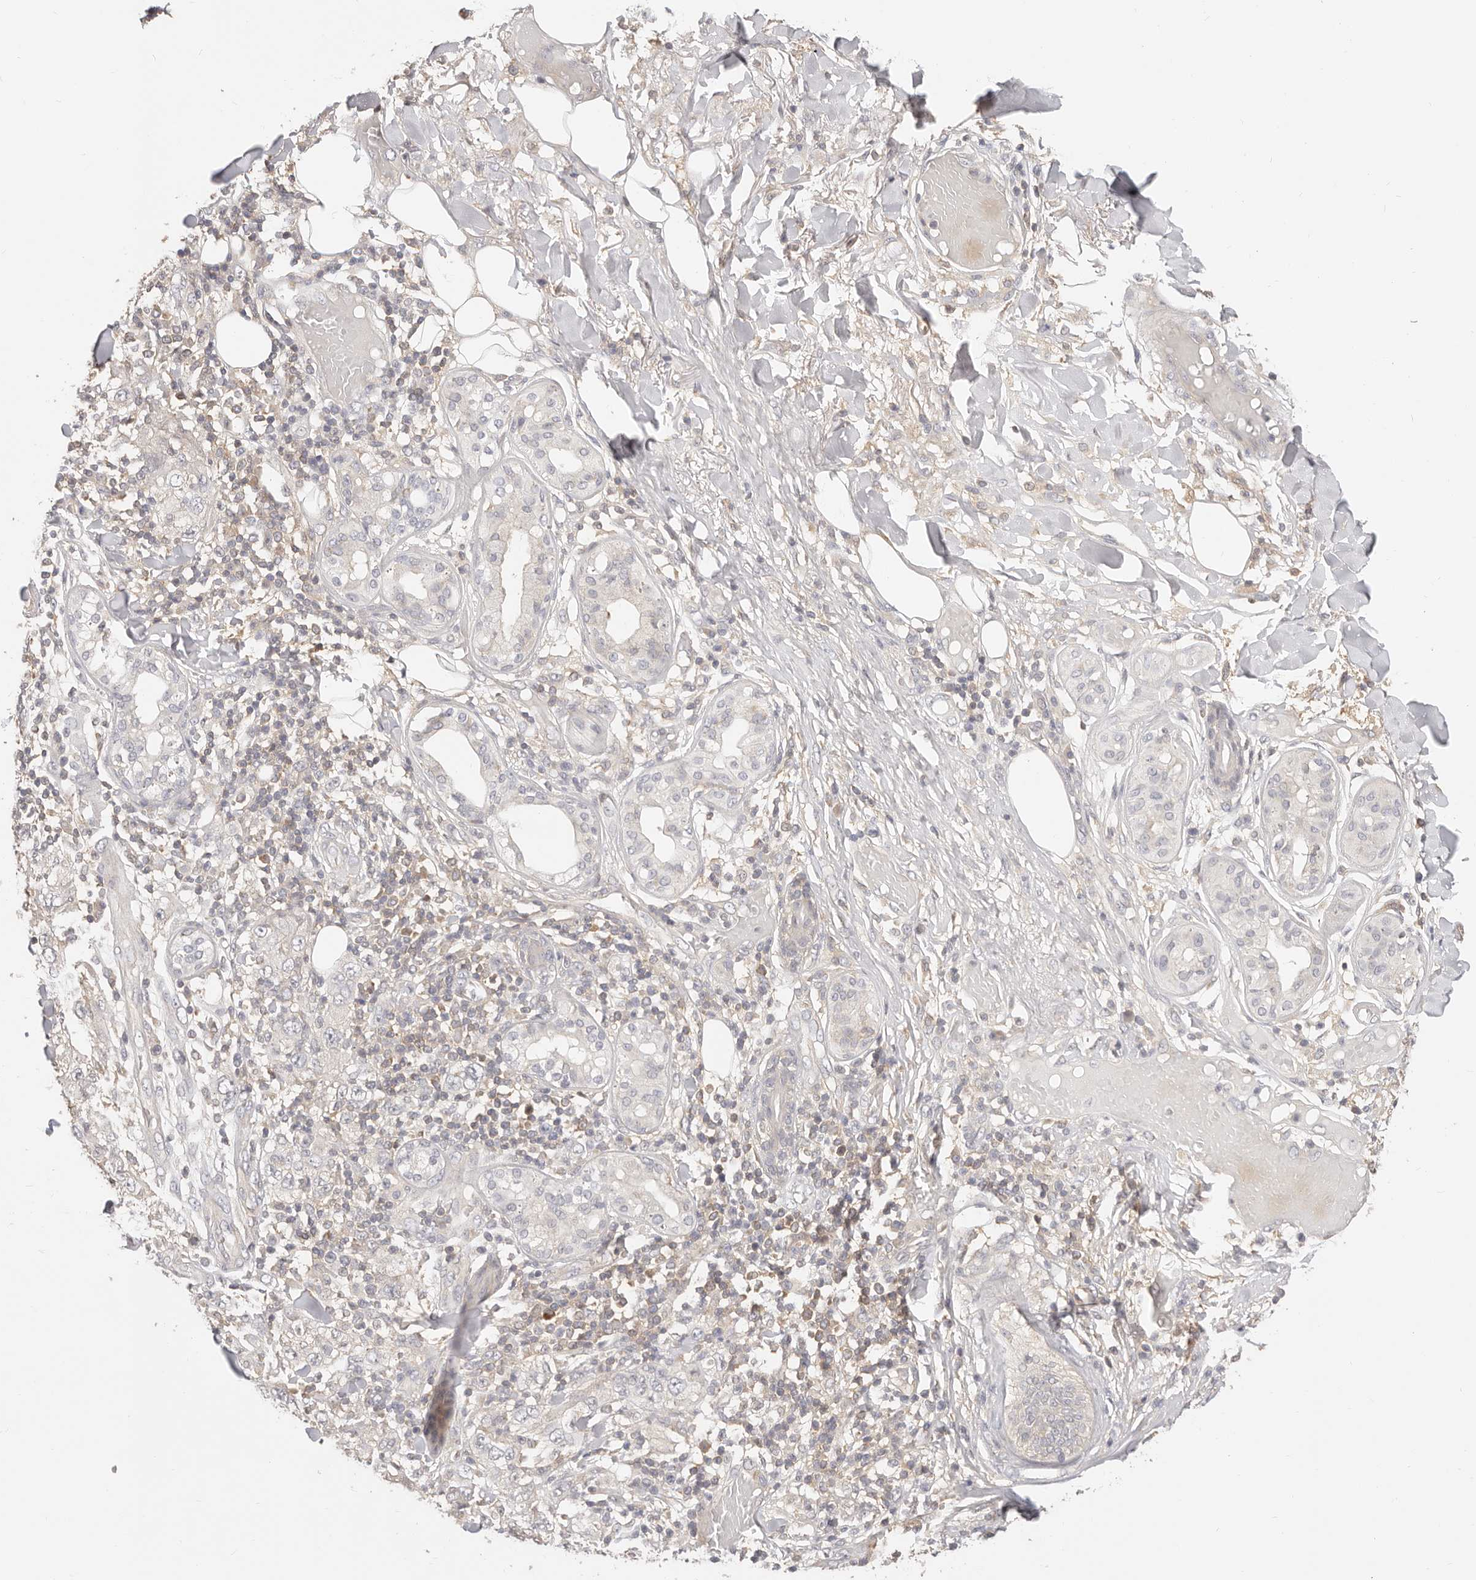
{"staining": {"intensity": "negative", "quantity": "none", "location": "none"}, "tissue": "skin cancer", "cell_type": "Tumor cells", "image_type": "cancer", "snomed": [{"axis": "morphology", "description": "Squamous cell carcinoma, NOS"}, {"axis": "topography", "description": "Skin"}], "caption": "Immunohistochemistry of human squamous cell carcinoma (skin) reveals no positivity in tumor cells.", "gene": "DTNBP1", "patient": {"sex": "female", "age": 88}}